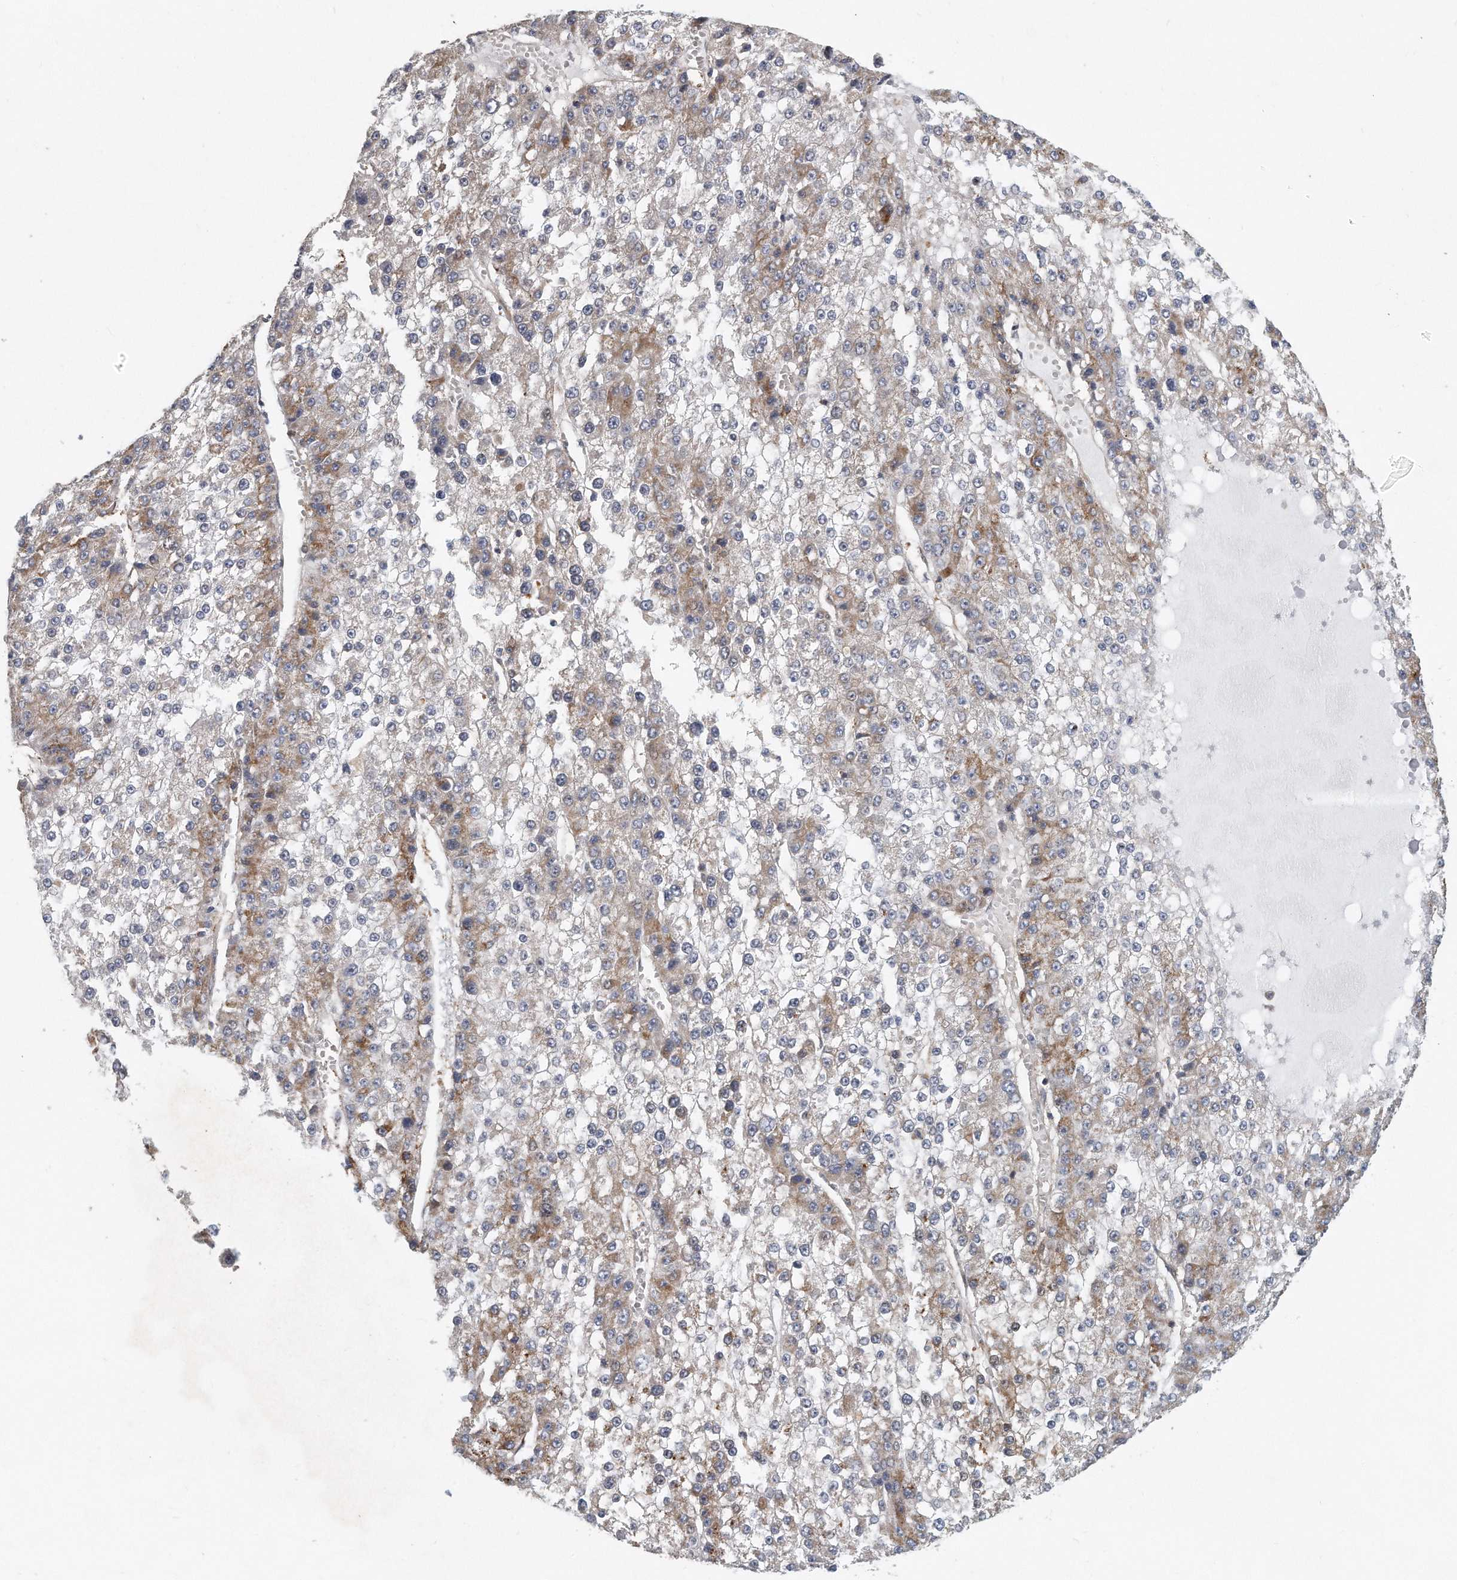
{"staining": {"intensity": "moderate", "quantity": "25%-75%", "location": "cytoplasmic/membranous"}, "tissue": "liver cancer", "cell_type": "Tumor cells", "image_type": "cancer", "snomed": [{"axis": "morphology", "description": "Carcinoma, Hepatocellular, NOS"}, {"axis": "topography", "description": "Liver"}], "caption": "The photomicrograph shows immunohistochemical staining of liver cancer. There is moderate cytoplasmic/membranous positivity is present in about 25%-75% of tumor cells. The protein of interest is shown in brown color, while the nuclei are stained blue.", "gene": "PCDH8", "patient": {"sex": "female", "age": 73}}